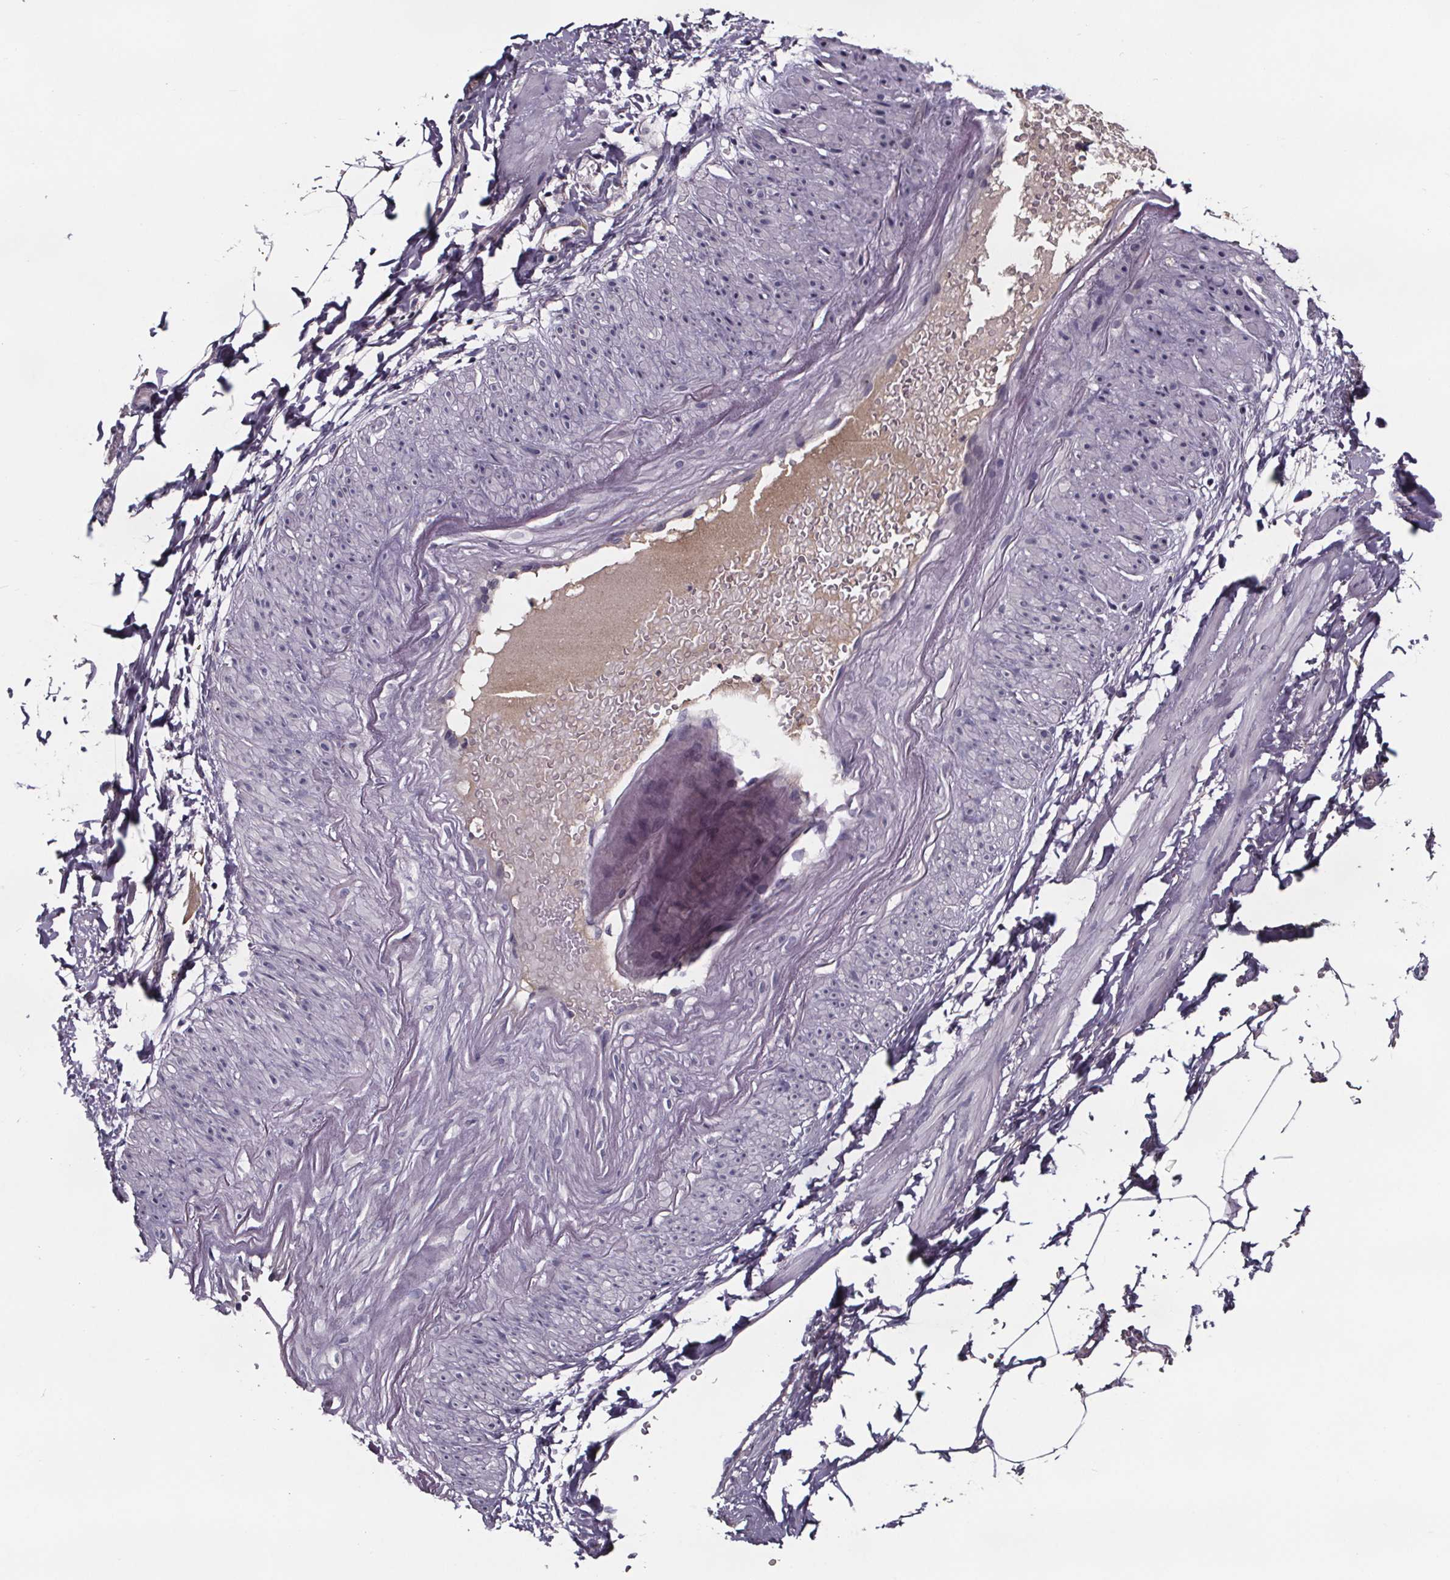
{"staining": {"intensity": "negative", "quantity": "none", "location": "none"}, "tissue": "adipose tissue", "cell_type": "Adipocytes", "image_type": "normal", "snomed": [{"axis": "morphology", "description": "Normal tissue, NOS"}, {"axis": "topography", "description": "Prostate"}, {"axis": "topography", "description": "Peripheral nerve tissue"}], "caption": "Adipocytes show no significant protein expression in unremarkable adipose tissue. (Brightfield microscopy of DAB (3,3'-diaminobenzidine) immunohistochemistry (IHC) at high magnification).", "gene": "NPHP4", "patient": {"sex": "male", "age": 55}}